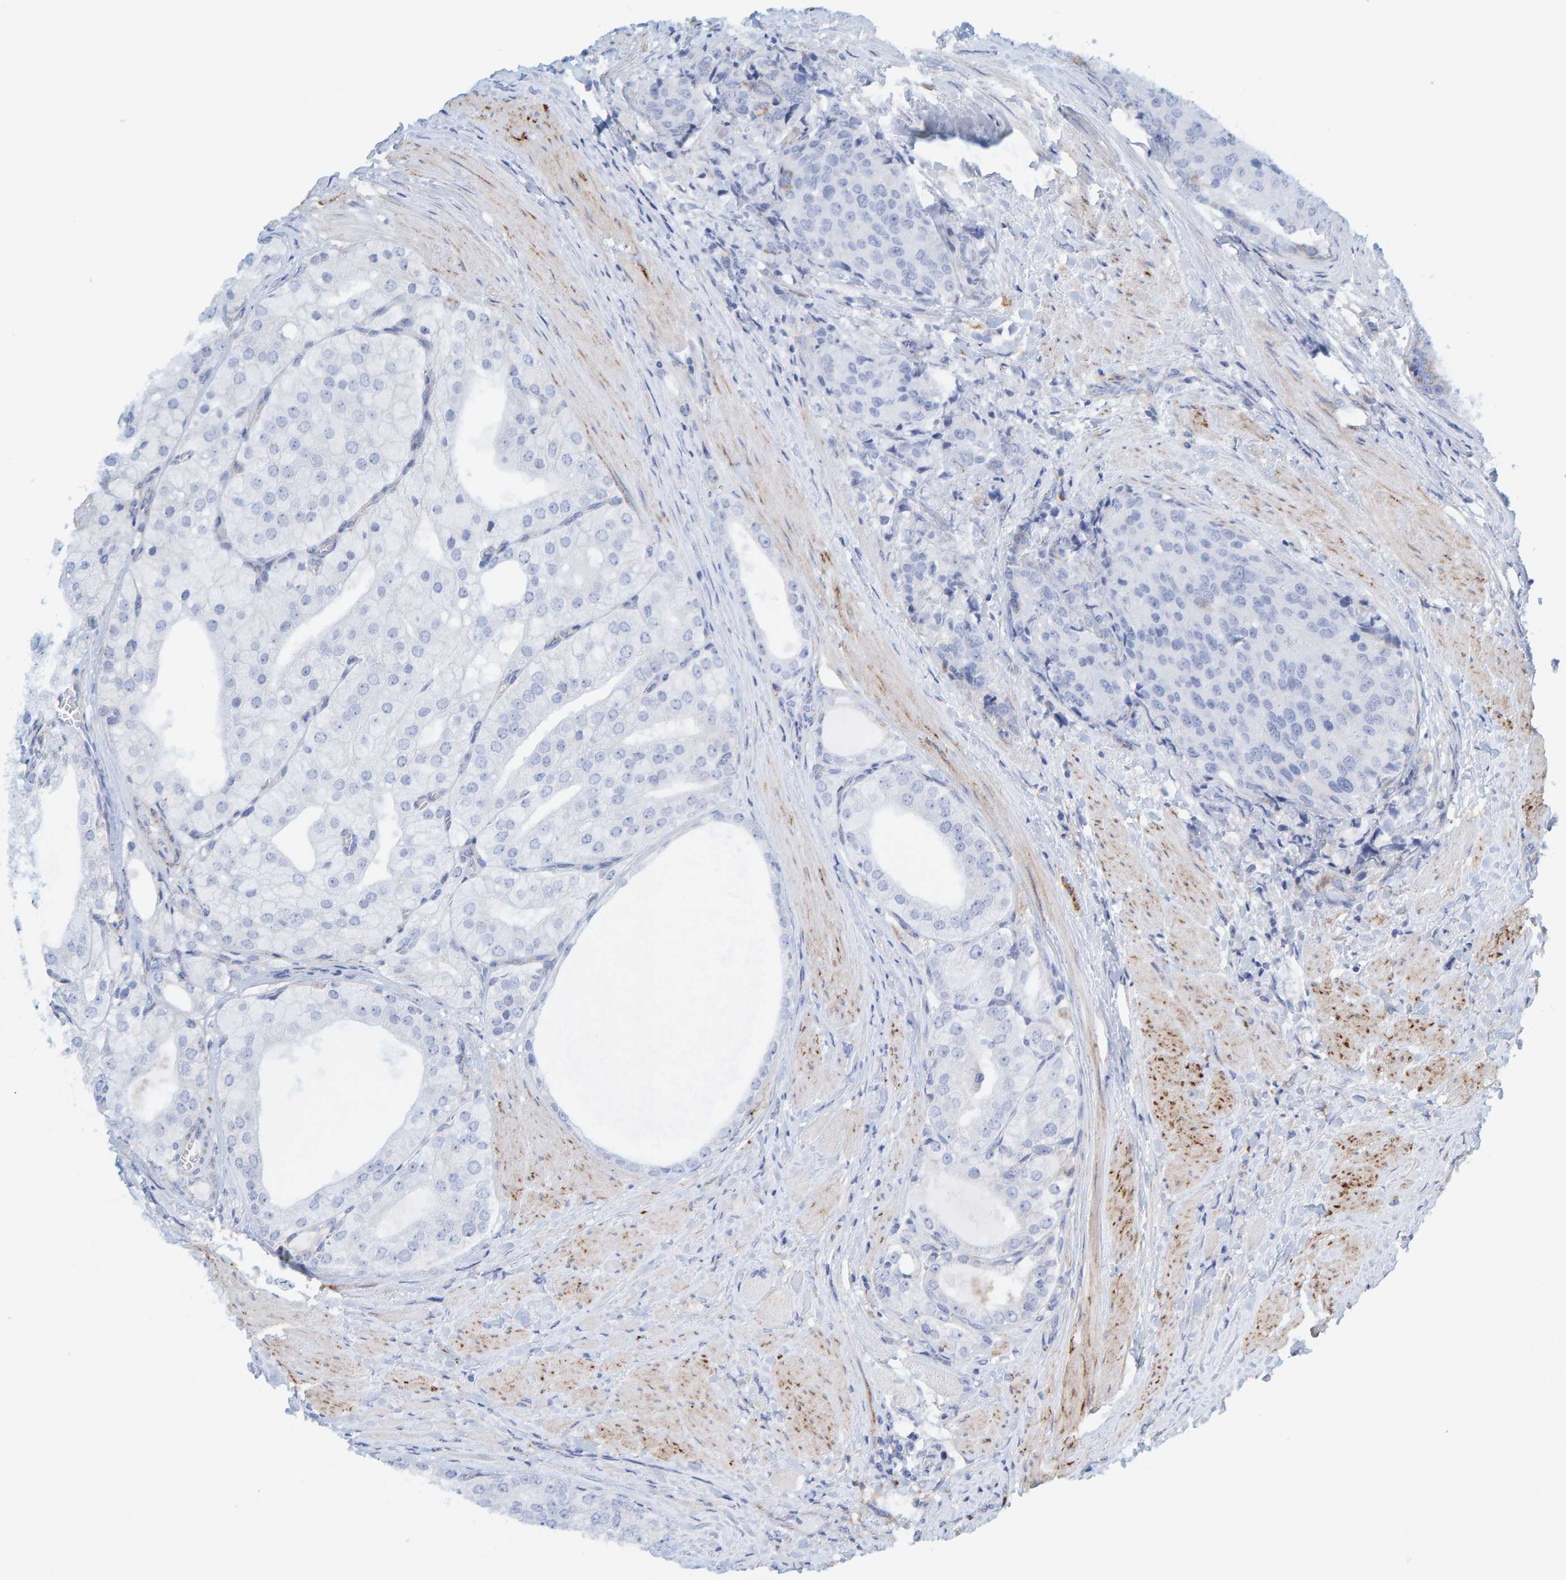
{"staining": {"intensity": "negative", "quantity": "none", "location": "none"}, "tissue": "prostate cancer", "cell_type": "Tumor cells", "image_type": "cancer", "snomed": [{"axis": "morphology", "description": "Adenocarcinoma, High grade"}, {"axis": "topography", "description": "Prostate"}], "caption": "An immunohistochemistry image of adenocarcinoma (high-grade) (prostate) is shown. There is no staining in tumor cells of adenocarcinoma (high-grade) (prostate).", "gene": "MAP1B", "patient": {"sex": "male", "age": 50}}